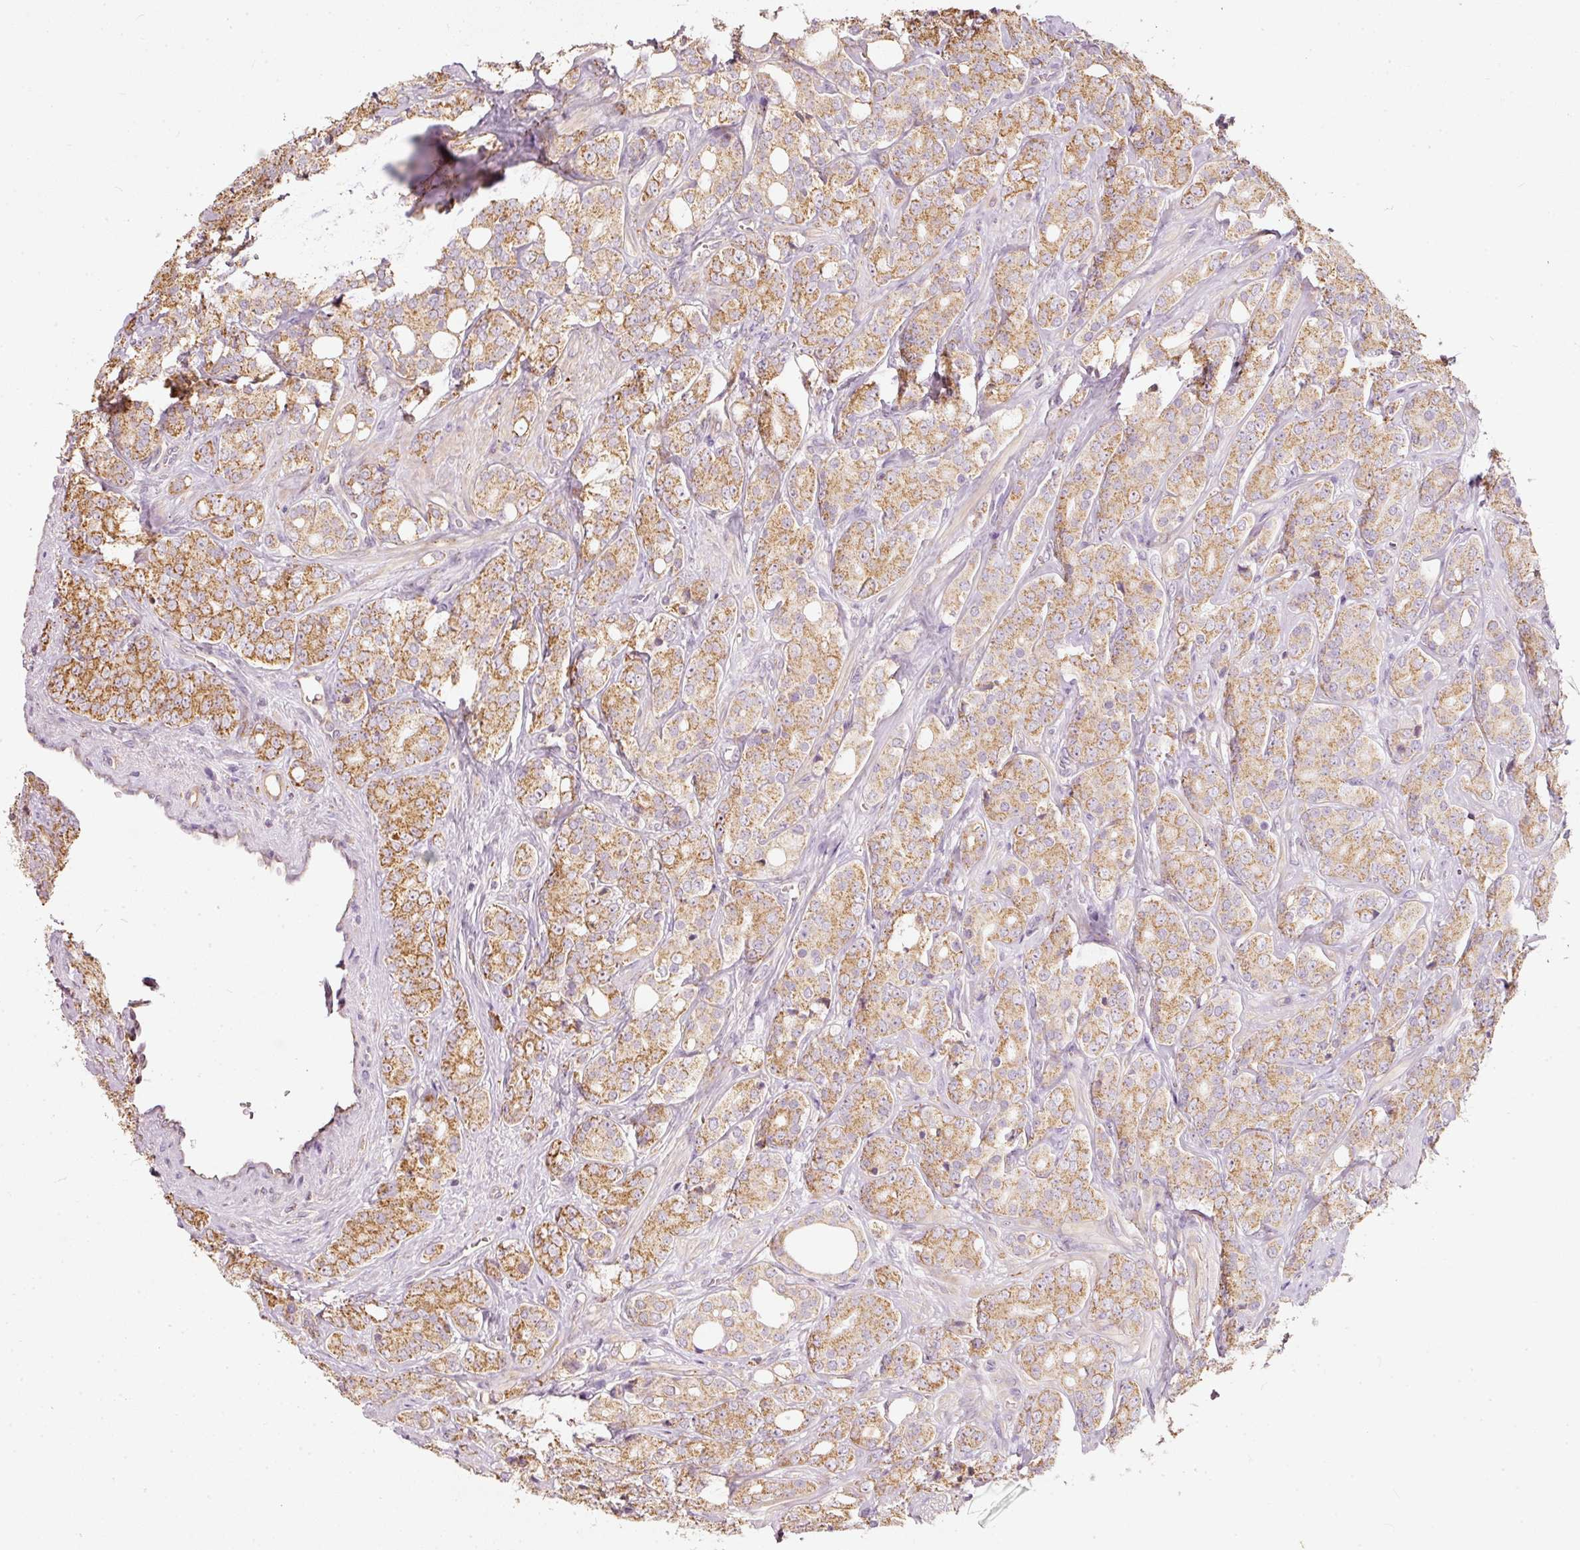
{"staining": {"intensity": "moderate", "quantity": ">75%", "location": "cytoplasmic/membranous"}, "tissue": "prostate cancer", "cell_type": "Tumor cells", "image_type": "cancer", "snomed": [{"axis": "morphology", "description": "Adenocarcinoma, High grade"}, {"axis": "topography", "description": "Prostate"}], "caption": "About >75% of tumor cells in prostate cancer display moderate cytoplasmic/membranous protein expression as visualized by brown immunohistochemical staining.", "gene": "PSENEN", "patient": {"sex": "male", "age": 62}}